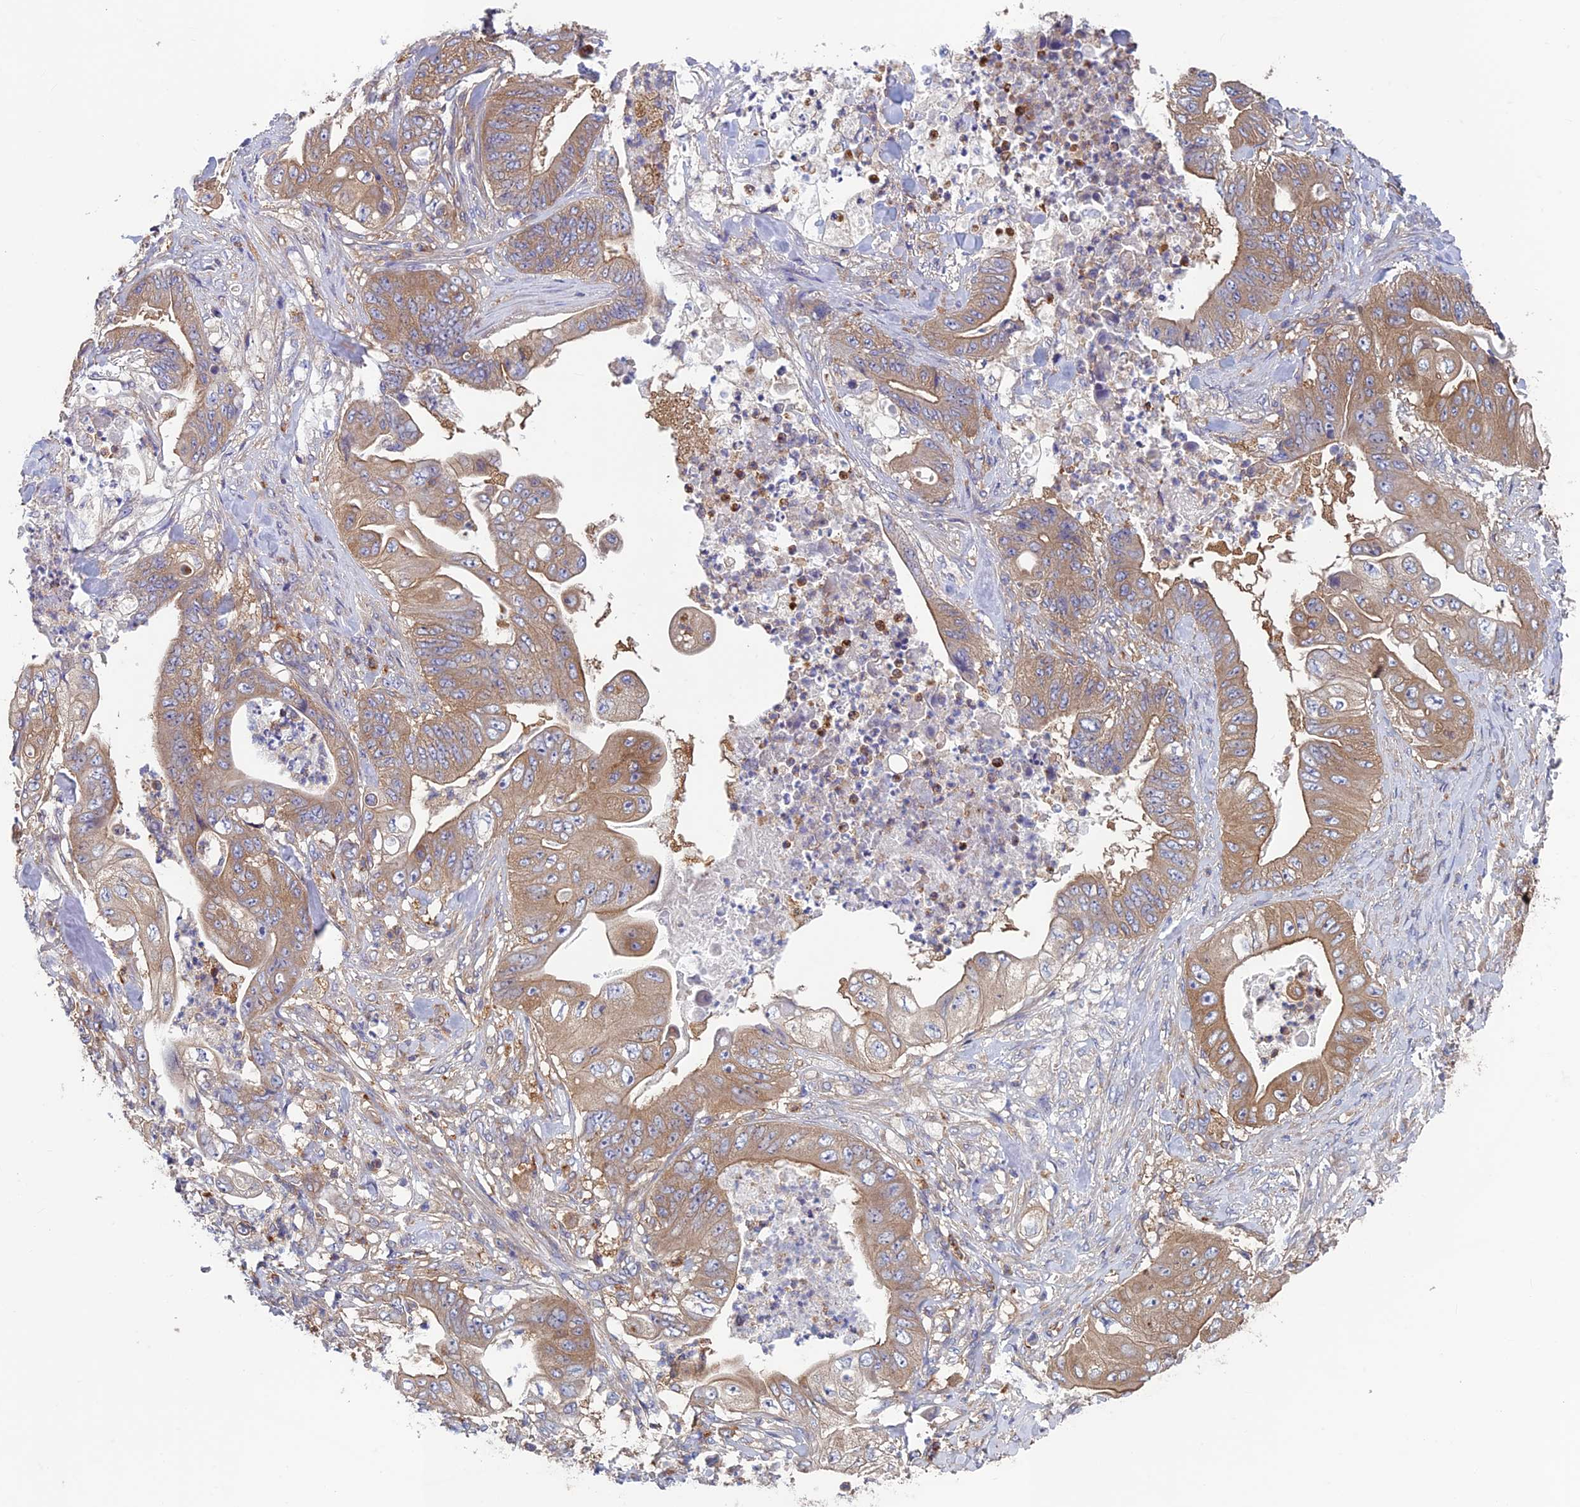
{"staining": {"intensity": "moderate", "quantity": ">75%", "location": "cytoplasmic/membranous"}, "tissue": "stomach cancer", "cell_type": "Tumor cells", "image_type": "cancer", "snomed": [{"axis": "morphology", "description": "Adenocarcinoma, NOS"}, {"axis": "topography", "description": "Stomach"}], "caption": "Brown immunohistochemical staining in stomach cancer (adenocarcinoma) exhibits moderate cytoplasmic/membranous positivity in approximately >75% of tumor cells.", "gene": "DNM1L", "patient": {"sex": "female", "age": 73}}